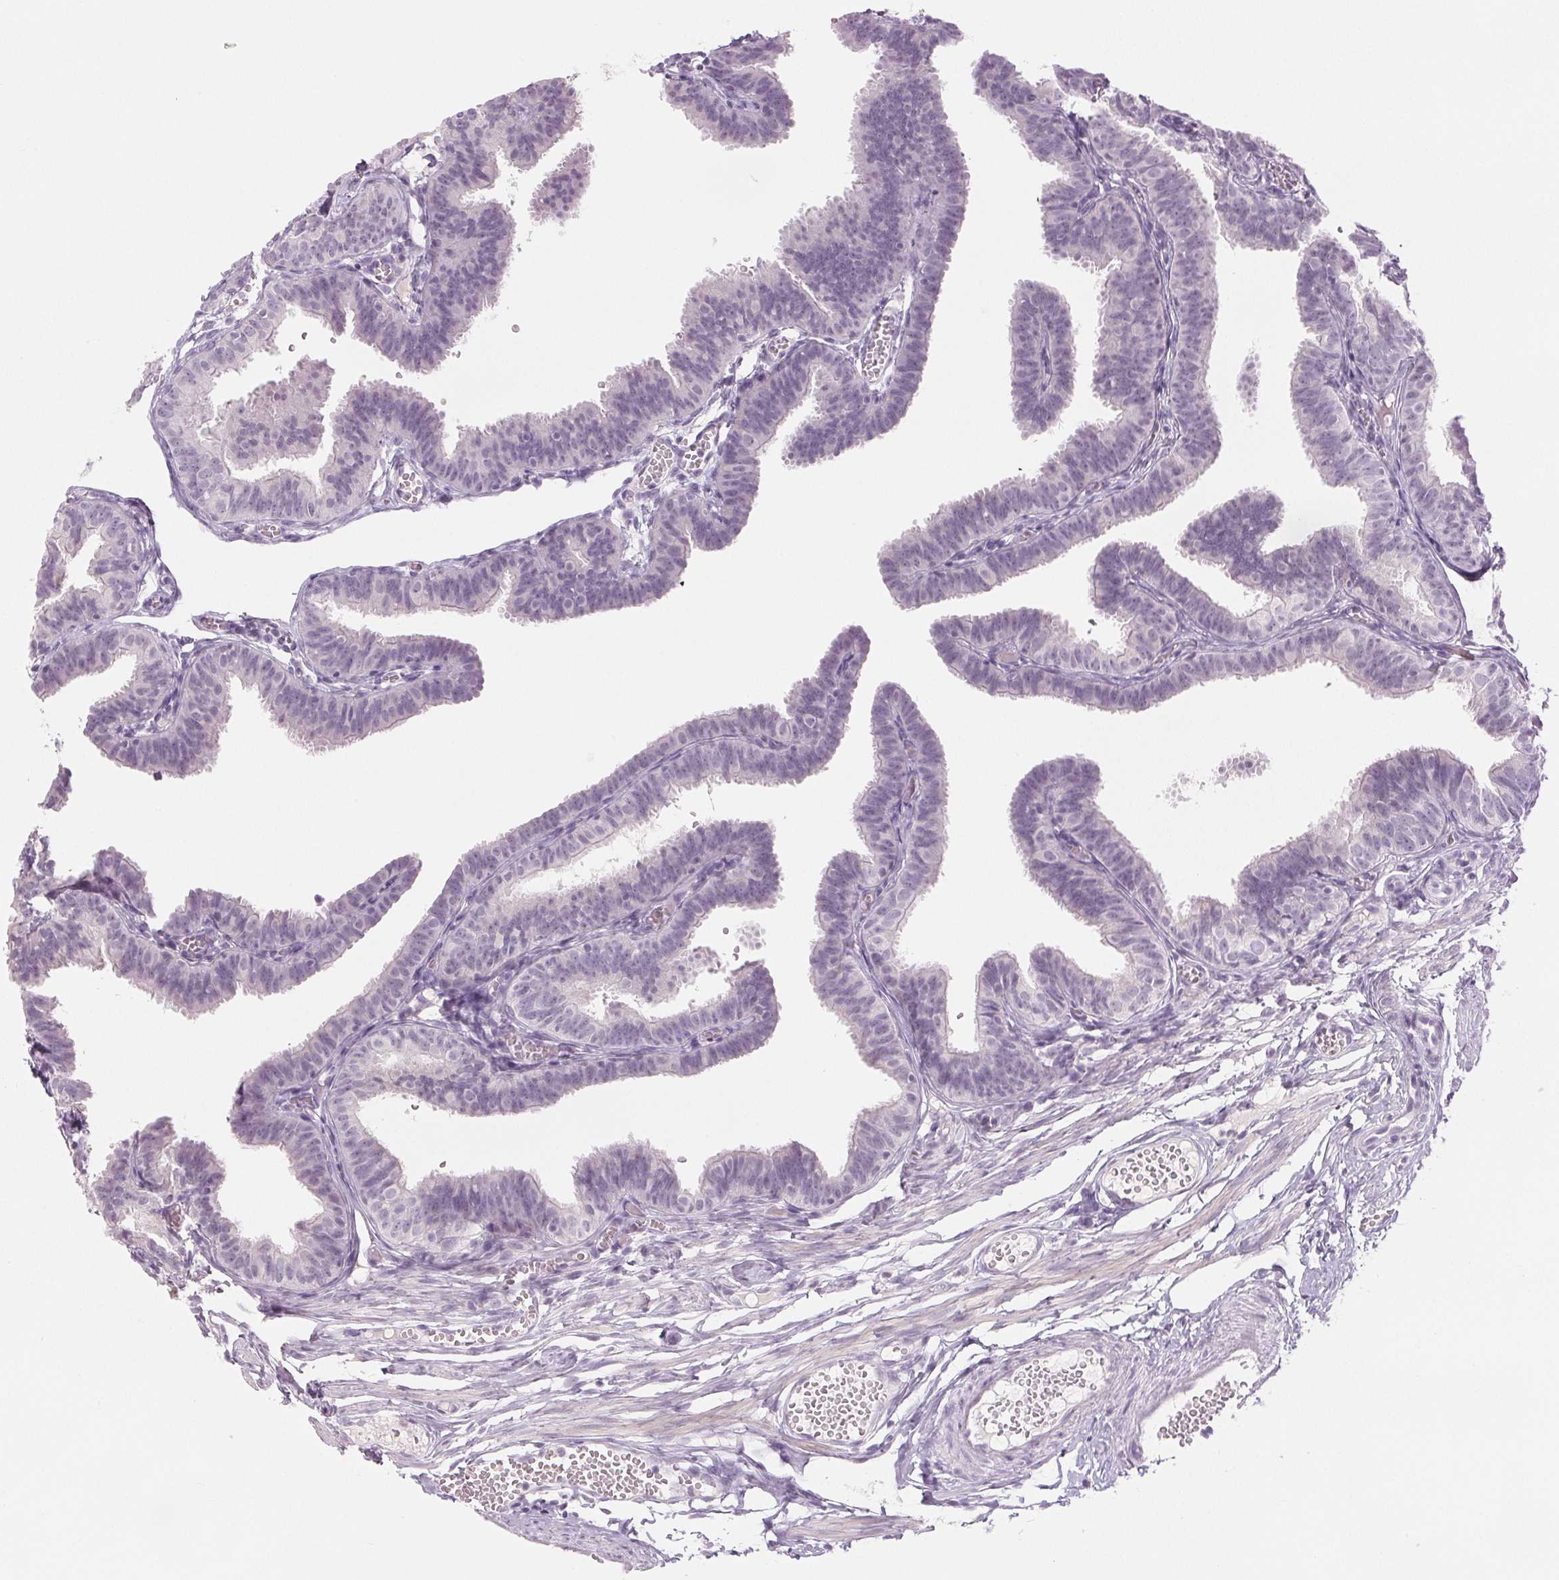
{"staining": {"intensity": "negative", "quantity": "none", "location": "none"}, "tissue": "fallopian tube", "cell_type": "Glandular cells", "image_type": "normal", "snomed": [{"axis": "morphology", "description": "Normal tissue, NOS"}, {"axis": "topography", "description": "Fallopian tube"}], "caption": "Immunohistochemical staining of unremarkable fallopian tube reveals no significant staining in glandular cells. (Brightfield microscopy of DAB (3,3'-diaminobenzidine) immunohistochemistry (IHC) at high magnification).", "gene": "EHHADH", "patient": {"sex": "female", "age": 25}}